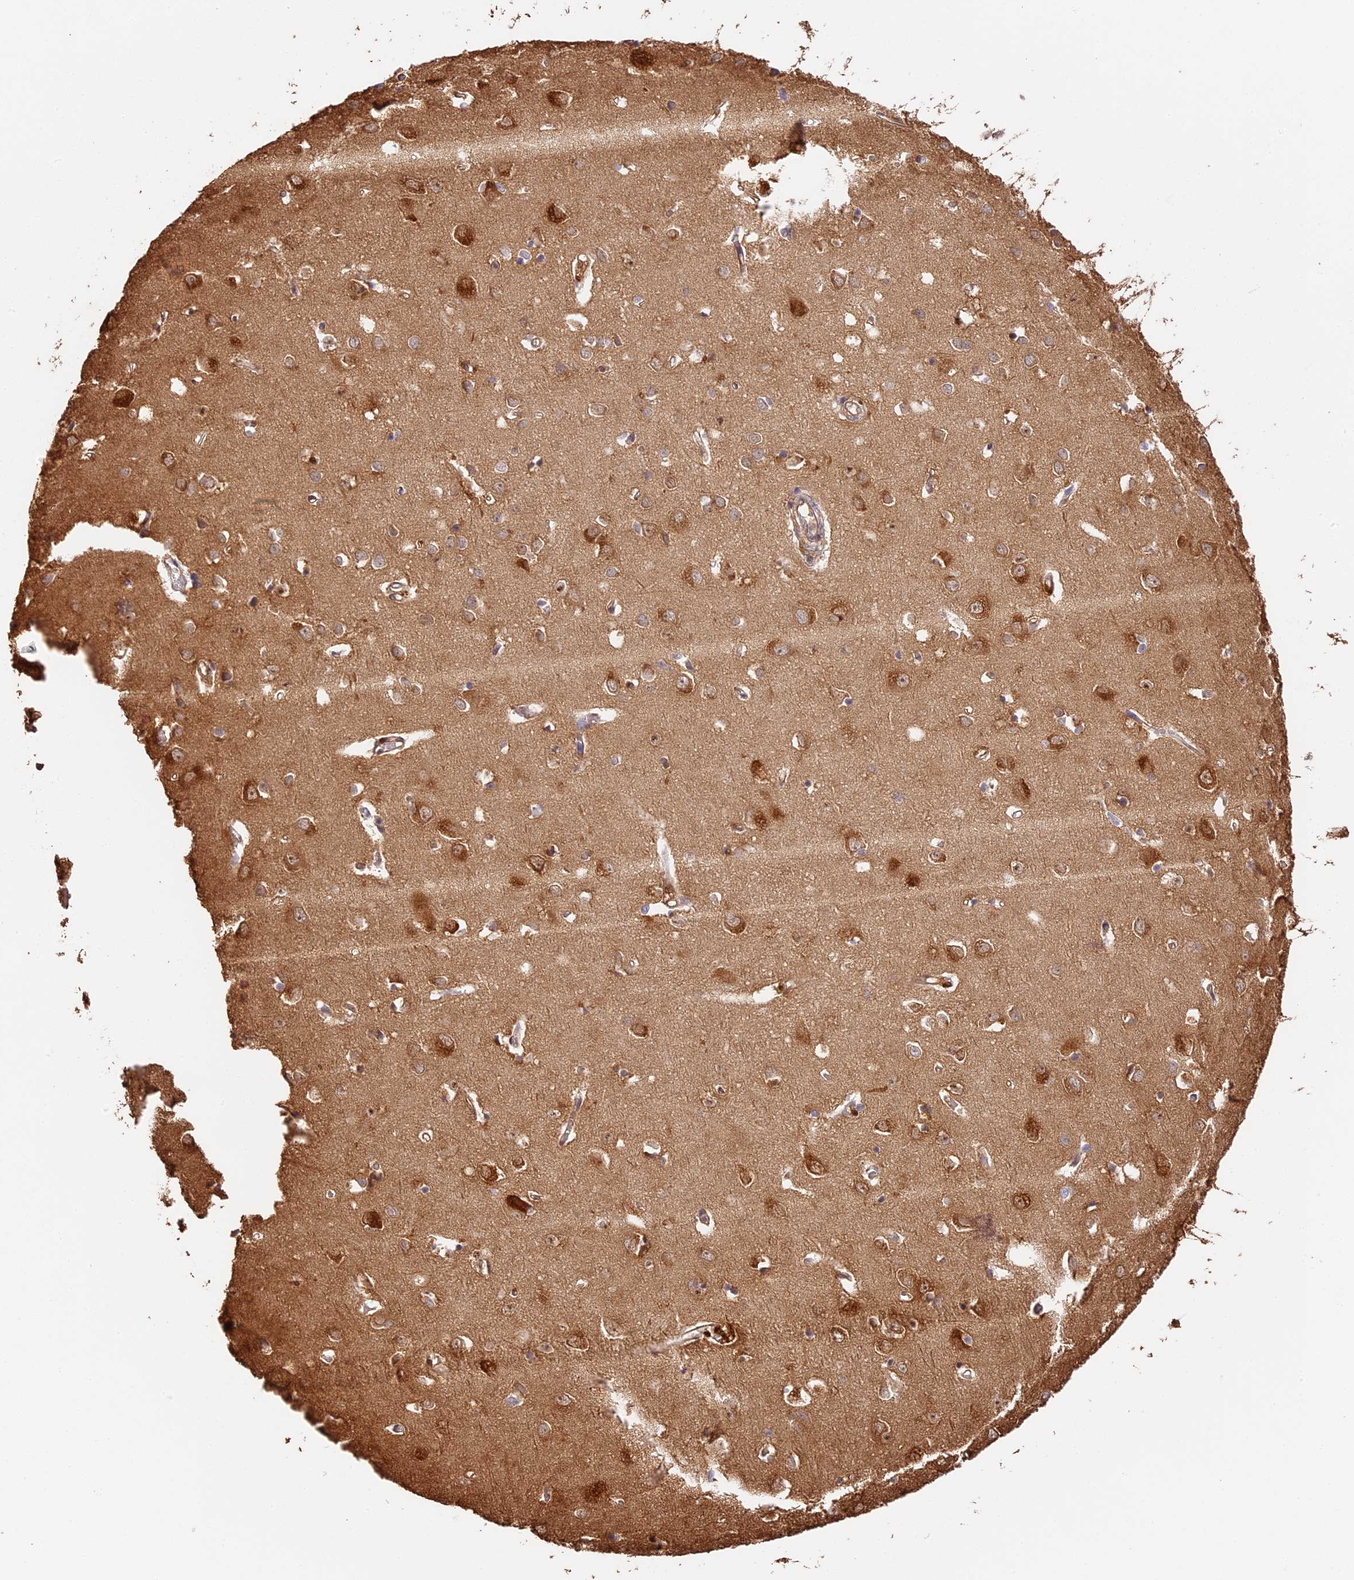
{"staining": {"intensity": "moderate", "quantity": ">75%", "location": "cytoplasmic/membranous"}, "tissue": "cerebral cortex", "cell_type": "Endothelial cells", "image_type": "normal", "snomed": [{"axis": "morphology", "description": "Normal tissue, NOS"}, {"axis": "topography", "description": "Cerebral cortex"}], "caption": "A photomicrograph showing moderate cytoplasmic/membranous expression in approximately >75% of endothelial cells in normal cerebral cortex, as visualized by brown immunohistochemical staining.", "gene": "PPP1R37", "patient": {"sex": "female", "age": 64}}